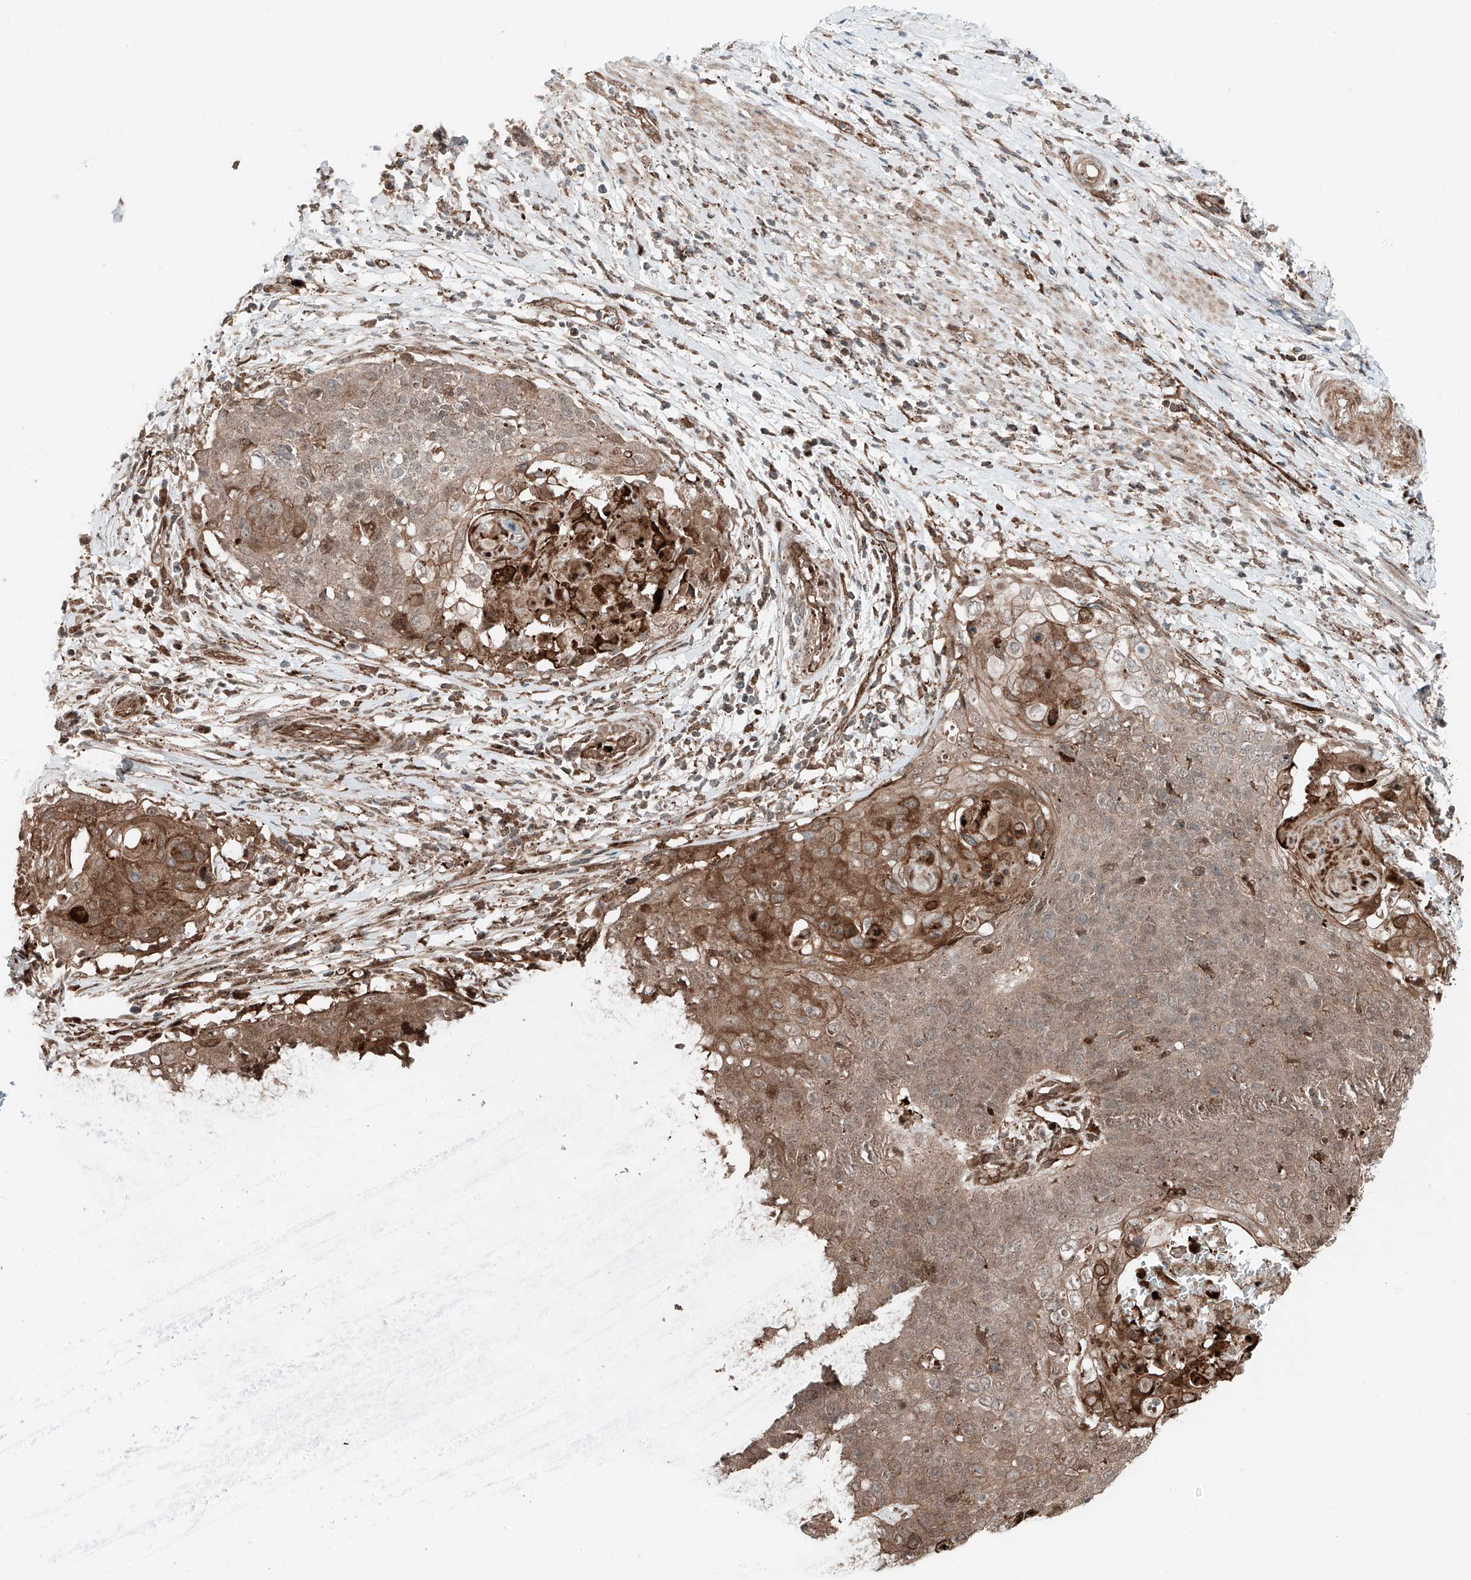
{"staining": {"intensity": "strong", "quantity": "<25%", "location": "cytoplasmic/membranous,nuclear"}, "tissue": "cervical cancer", "cell_type": "Tumor cells", "image_type": "cancer", "snomed": [{"axis": "morphology", "description": "Squamous cell carcinoma, NOS"}, {"axis": "topography", "description": "Cervix"}], "caption": "Immunohistochemistry of cervical cancer exhibits medium levels of strong cytoplasmic/membranous and nuclear positivity in about <25% of tumor cells. (Brightfield microscopy of DAB IHC at high magnification).", "gene": "USP48", "patient": {"sex": "female", "age": 39}}